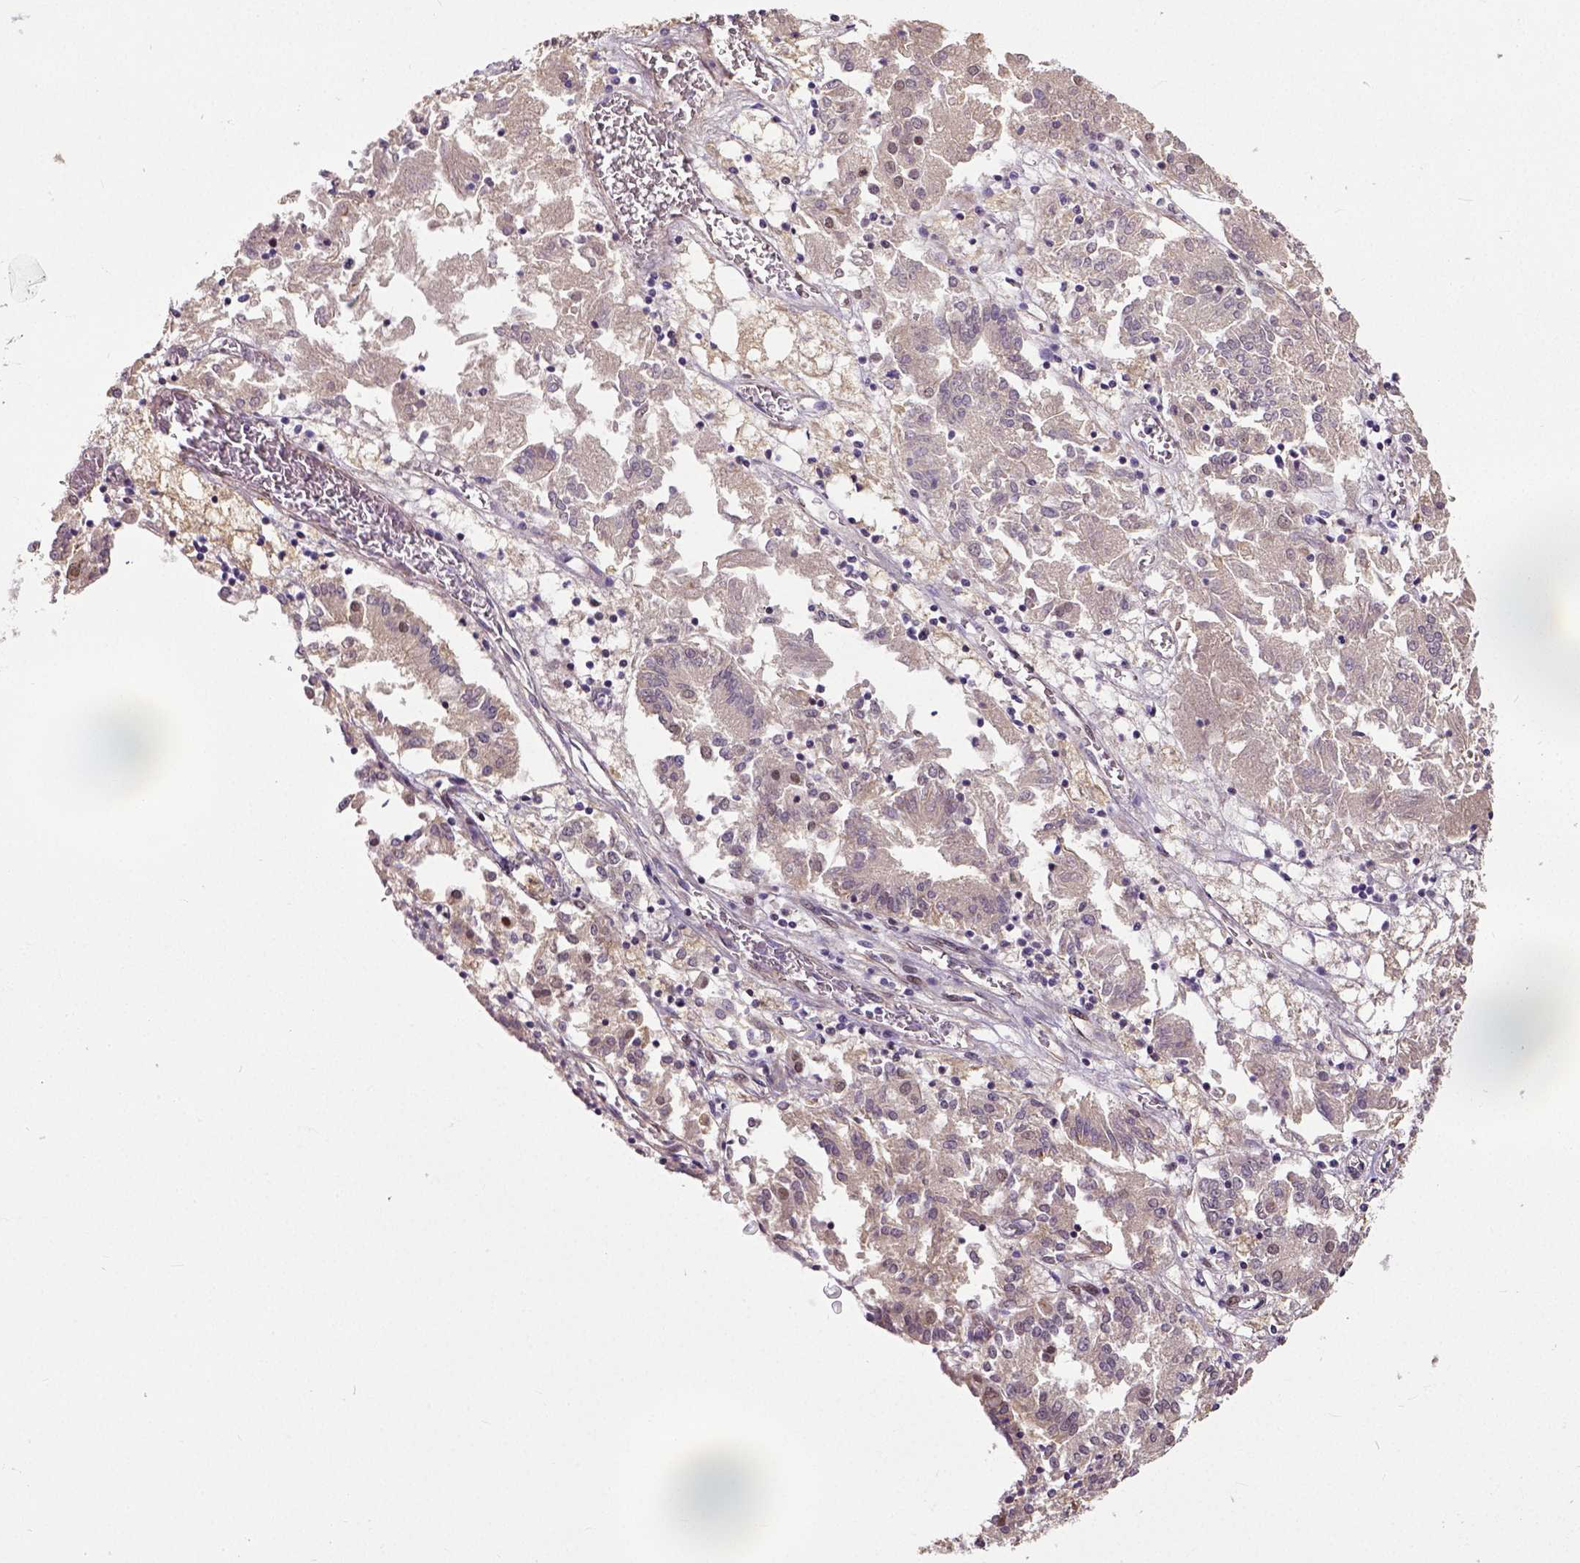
{"staining": {"intensity": "negative", "quantity": "none", "location": "none"}, "tissue": "endometrial cancer", "cell_type": "Tumor cells", "image_type": "cancer", "snomed": [{"axis": "morphology", "description": "Adenocarcinoma, NOS"}, {"axis": "topography", "description": "Endometrium"}], "caption": "Tumor cells are negative for brown protein staining in adenocarcinoma (endometrial). (DAB (3,3'-diaminobenzidine) immunohistochemistry visualized using brightfield microscopy, high magnification).", "gene": "DICER1", "patient": {"sex": "female", "age": 54}}